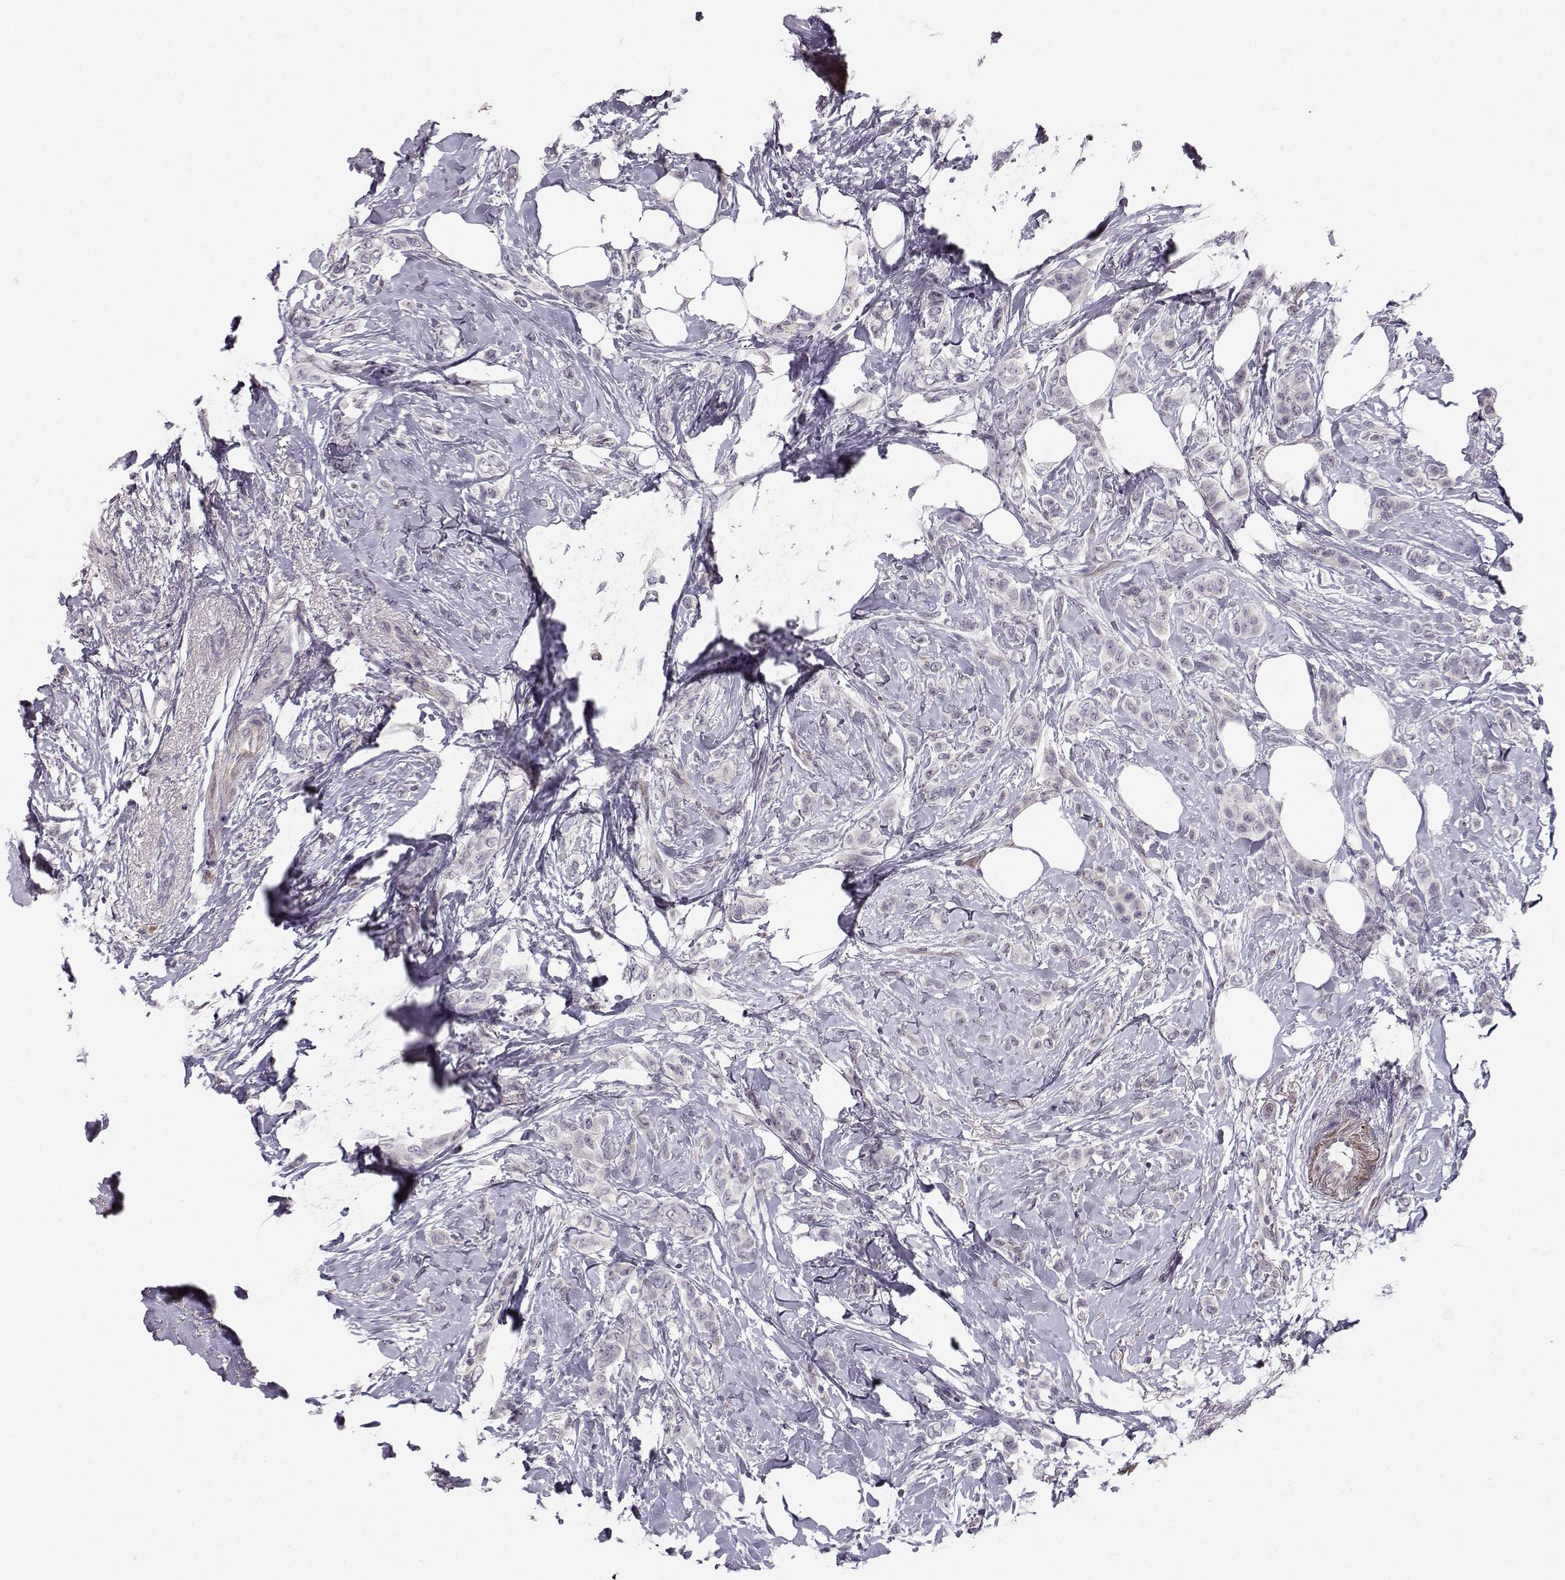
{"staining": {"intensity": "negative", "quantity": "none", "location": "none"}, "tissue": "breast cancer", "cell_type": "Tumor cells", "image_type": "cancer", "snomed": [{"axis": "morphology", "description": "Lobular carcinoma"}, {"axis": "topography", "description": "Breast"}], "caption": "This is an immunohistochemistry histopathology image of breast lobular carcinoma. There is no positivity in tumor cells.", "gene": "OPRD1", "patient": {"sex": "female", "age": 66}}